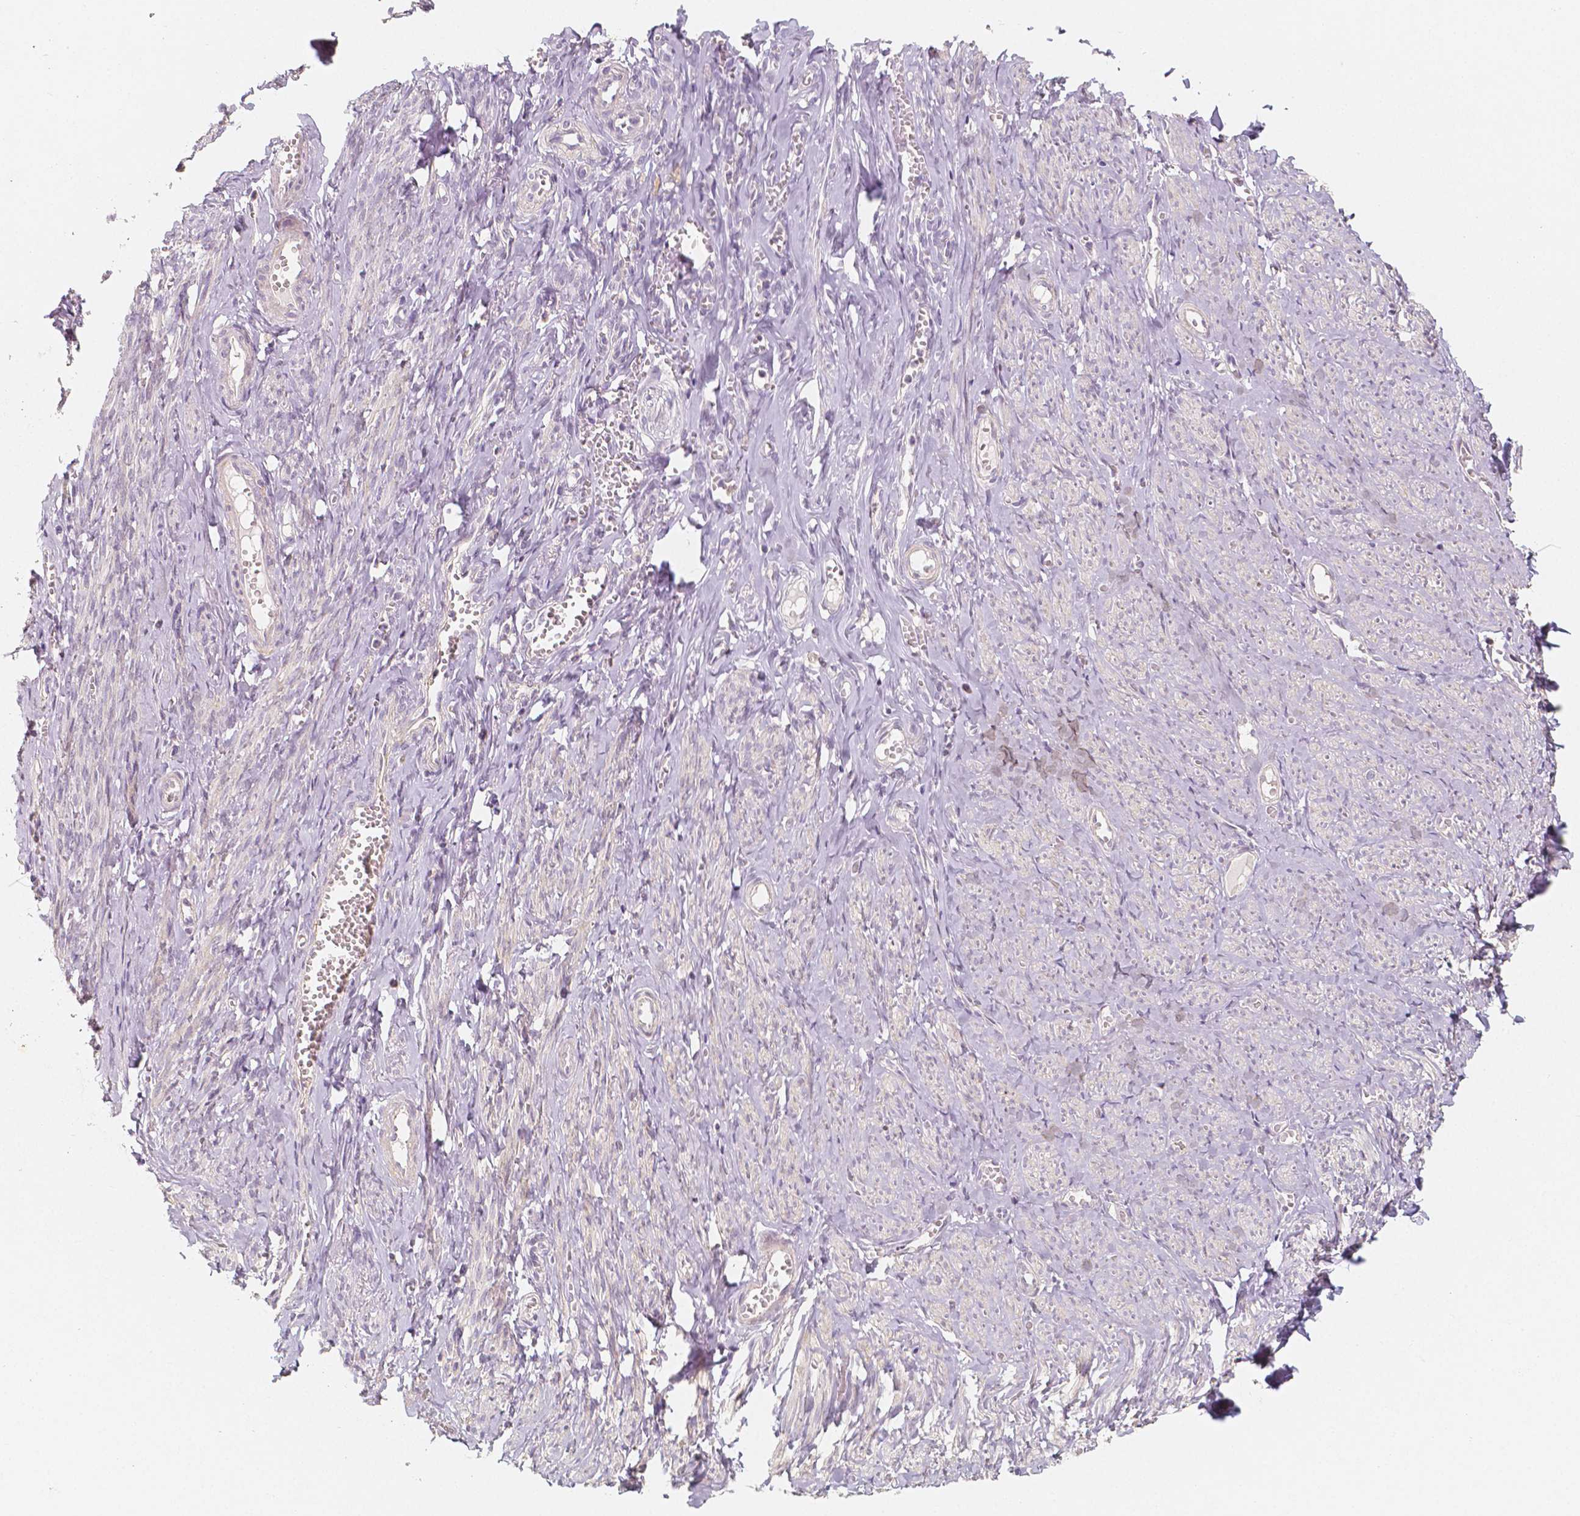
{"staining": {"intensity": "moderate", "quantity": "<25%", "location": "cytoplasmic/membranous"}, "tissue": "smooth muscle", "cell_type": "Smooth muscle cells", "image_type": "normal", "snomed": [{"axis": "morphology", "description": "Normal tissue, NOS"}, {"axis": "topography", "description": "Smooth muscle"}], "caption": "DAB immunohistochemical staining of unremarkable human smooth muscle exhibits moderate cytoplasmic/membranous protein expression in about <25% of smooth muscle cells. The staining is performed using DAB brown chromogen to label protein expression. The nuclei are counter-stained blue using hematoxylin.", "gene": "THY1", "patient": {"sex": "female", "age": 65}}